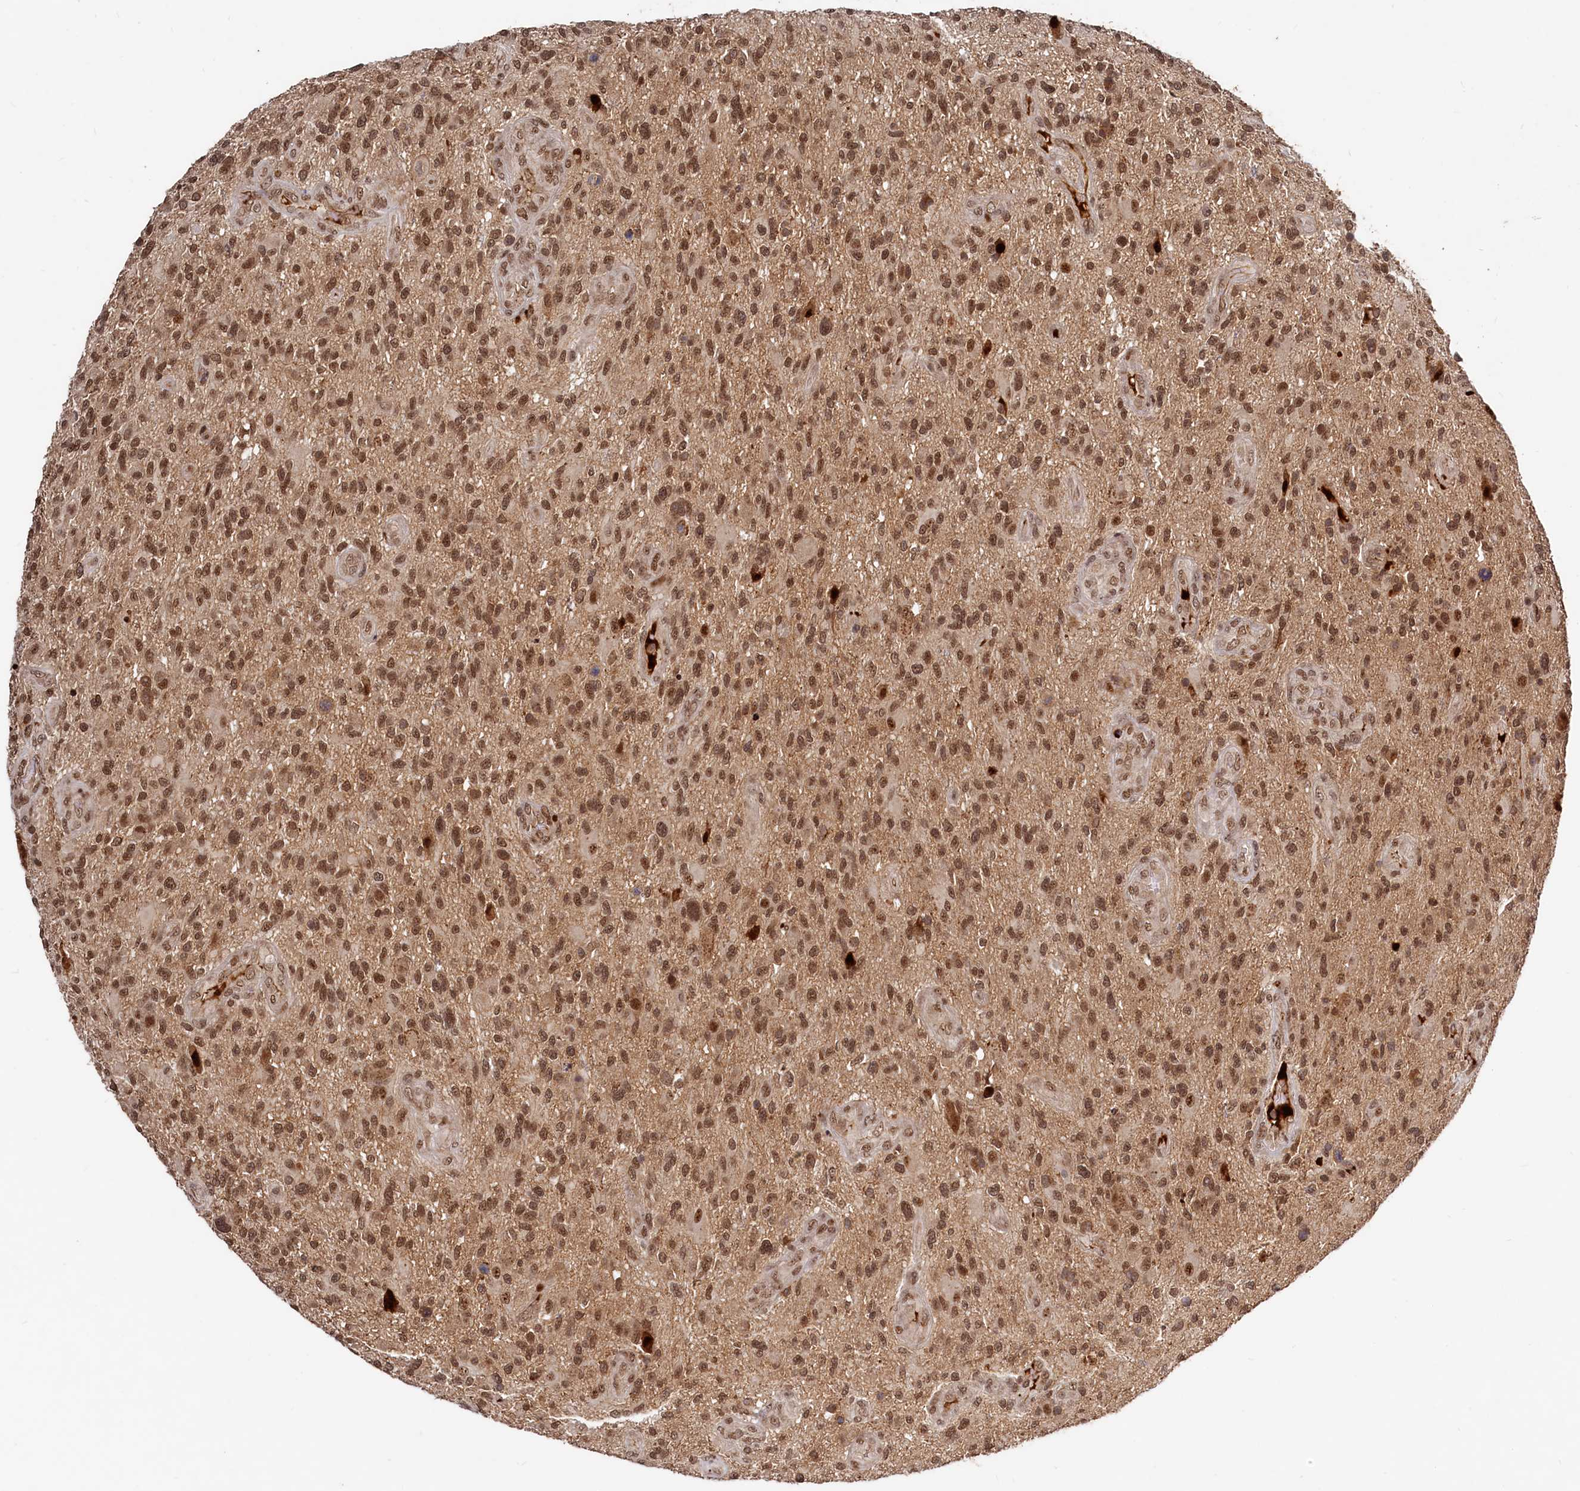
{"staining": {"intensity": "moderate", "quantity": ">75%", "location": "nuclear"}, "tissue": "glioma", "cell_type": "Tumor cells", "image_type": "cancer", "snomed": [{"axis": "morphology", "description": "Glioma, malignant, High grade"}, {"axis": "topography", "description": "Brain"}], "caption": "Protein expression analysis of human malignant glioma (high-grade) reveals moderate nuclear staining in approximately >75% of tumor cells.", "gene": "TRAPPC4", "patient": {"sex": "male", "age": 47}}